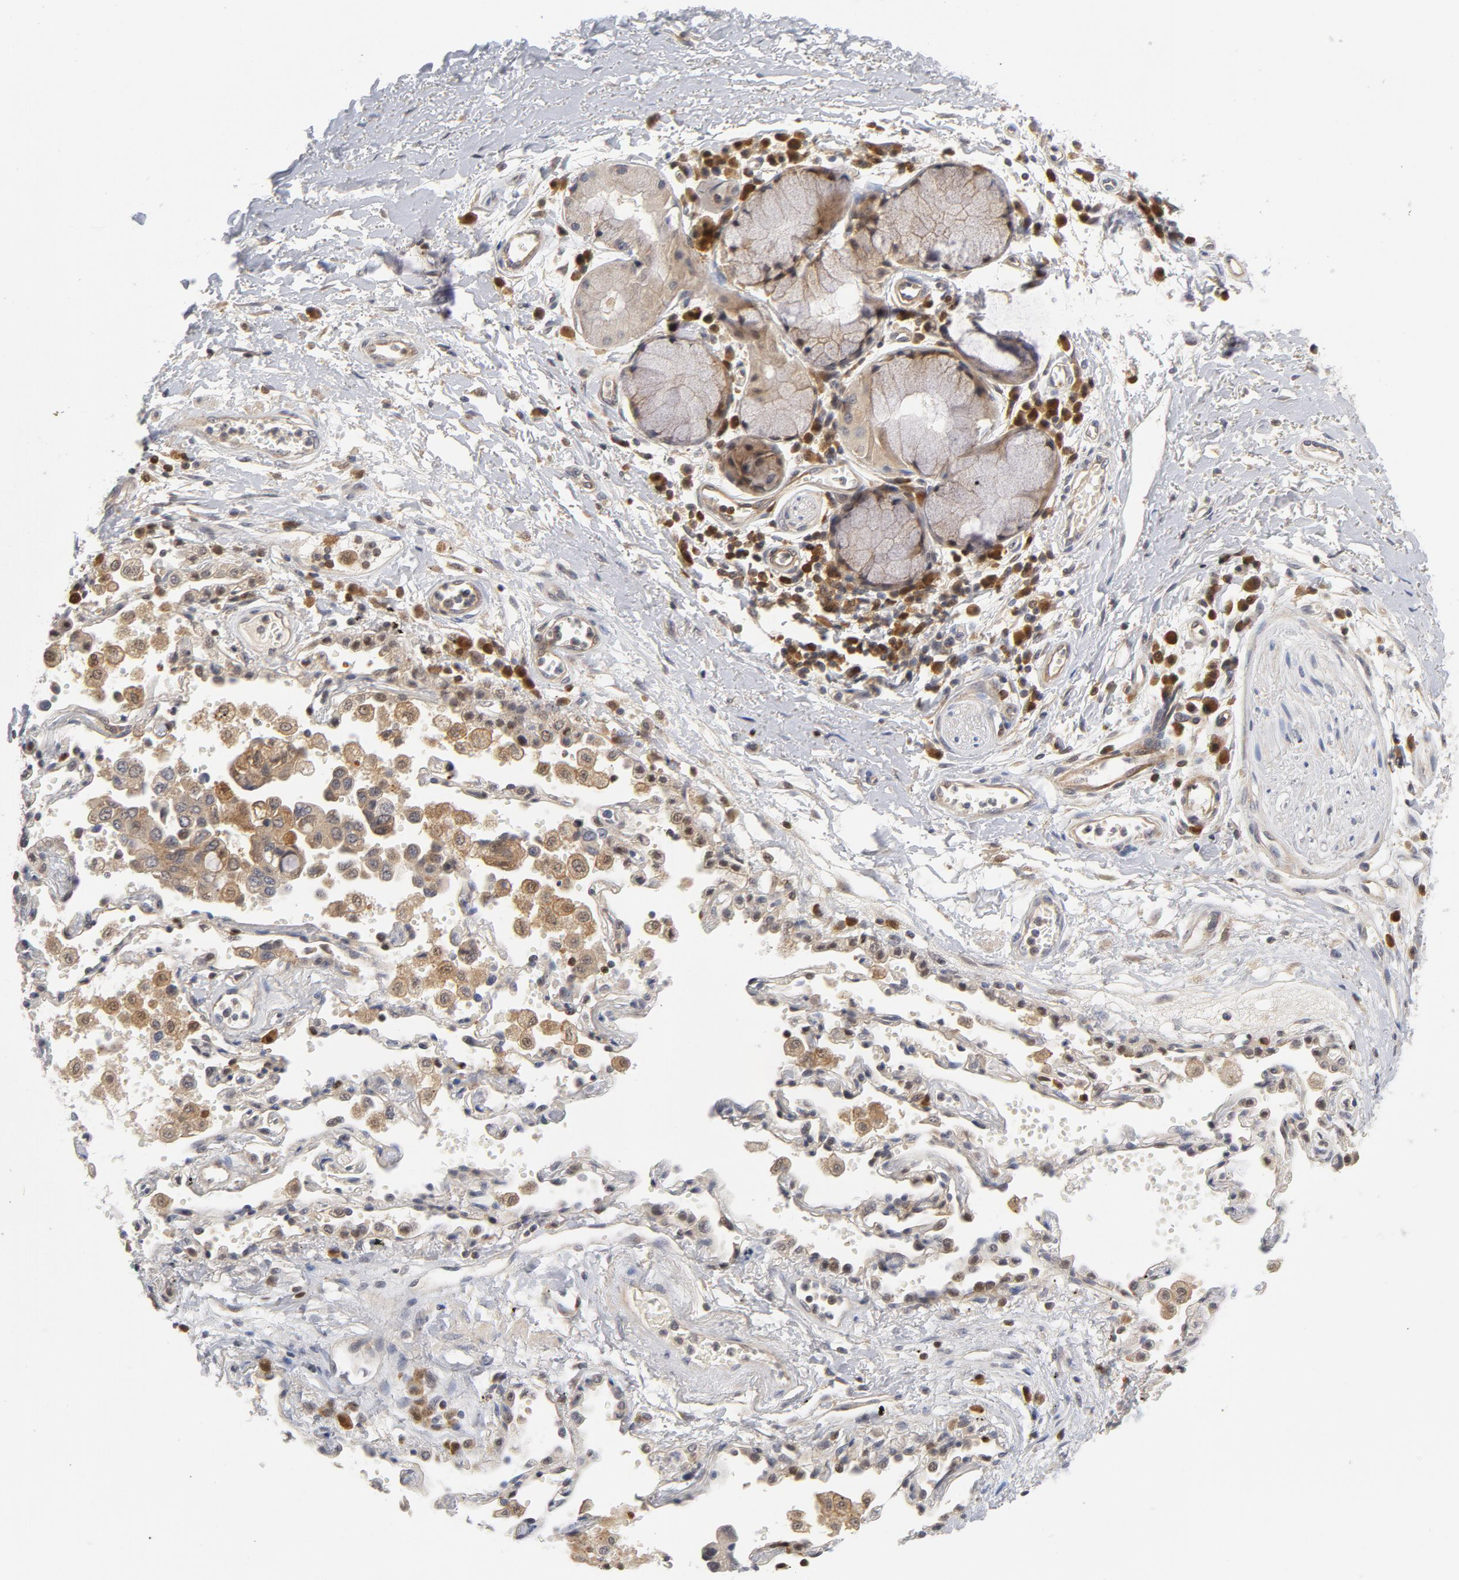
{"staining": {"intensity": "negative", "quantity": "none", "location": "none"}, "tissue": "adipose tissue", "cell_type": "Adipocytes", "image_type": "normal", "snomed": [{"axis": "morphology", "description": "Normal tissue, NOS"}, {"axis": "morphology", "description": "Adenocarcinoma, NOS"}, {"axis": "topography", "description": "Cartilage tissue"}, {"axis": "topography", "description": "Bronchus"}, {"axis": "topography", "description": "Lung"}], "caption": "Immunohistochemistry (IHC) image of benign adipose tissue stained for a protein (brown), which exhibits no expression in adipocytes.", "gene": "TRADD", "patient": {"sex": "female", "age": 67}}